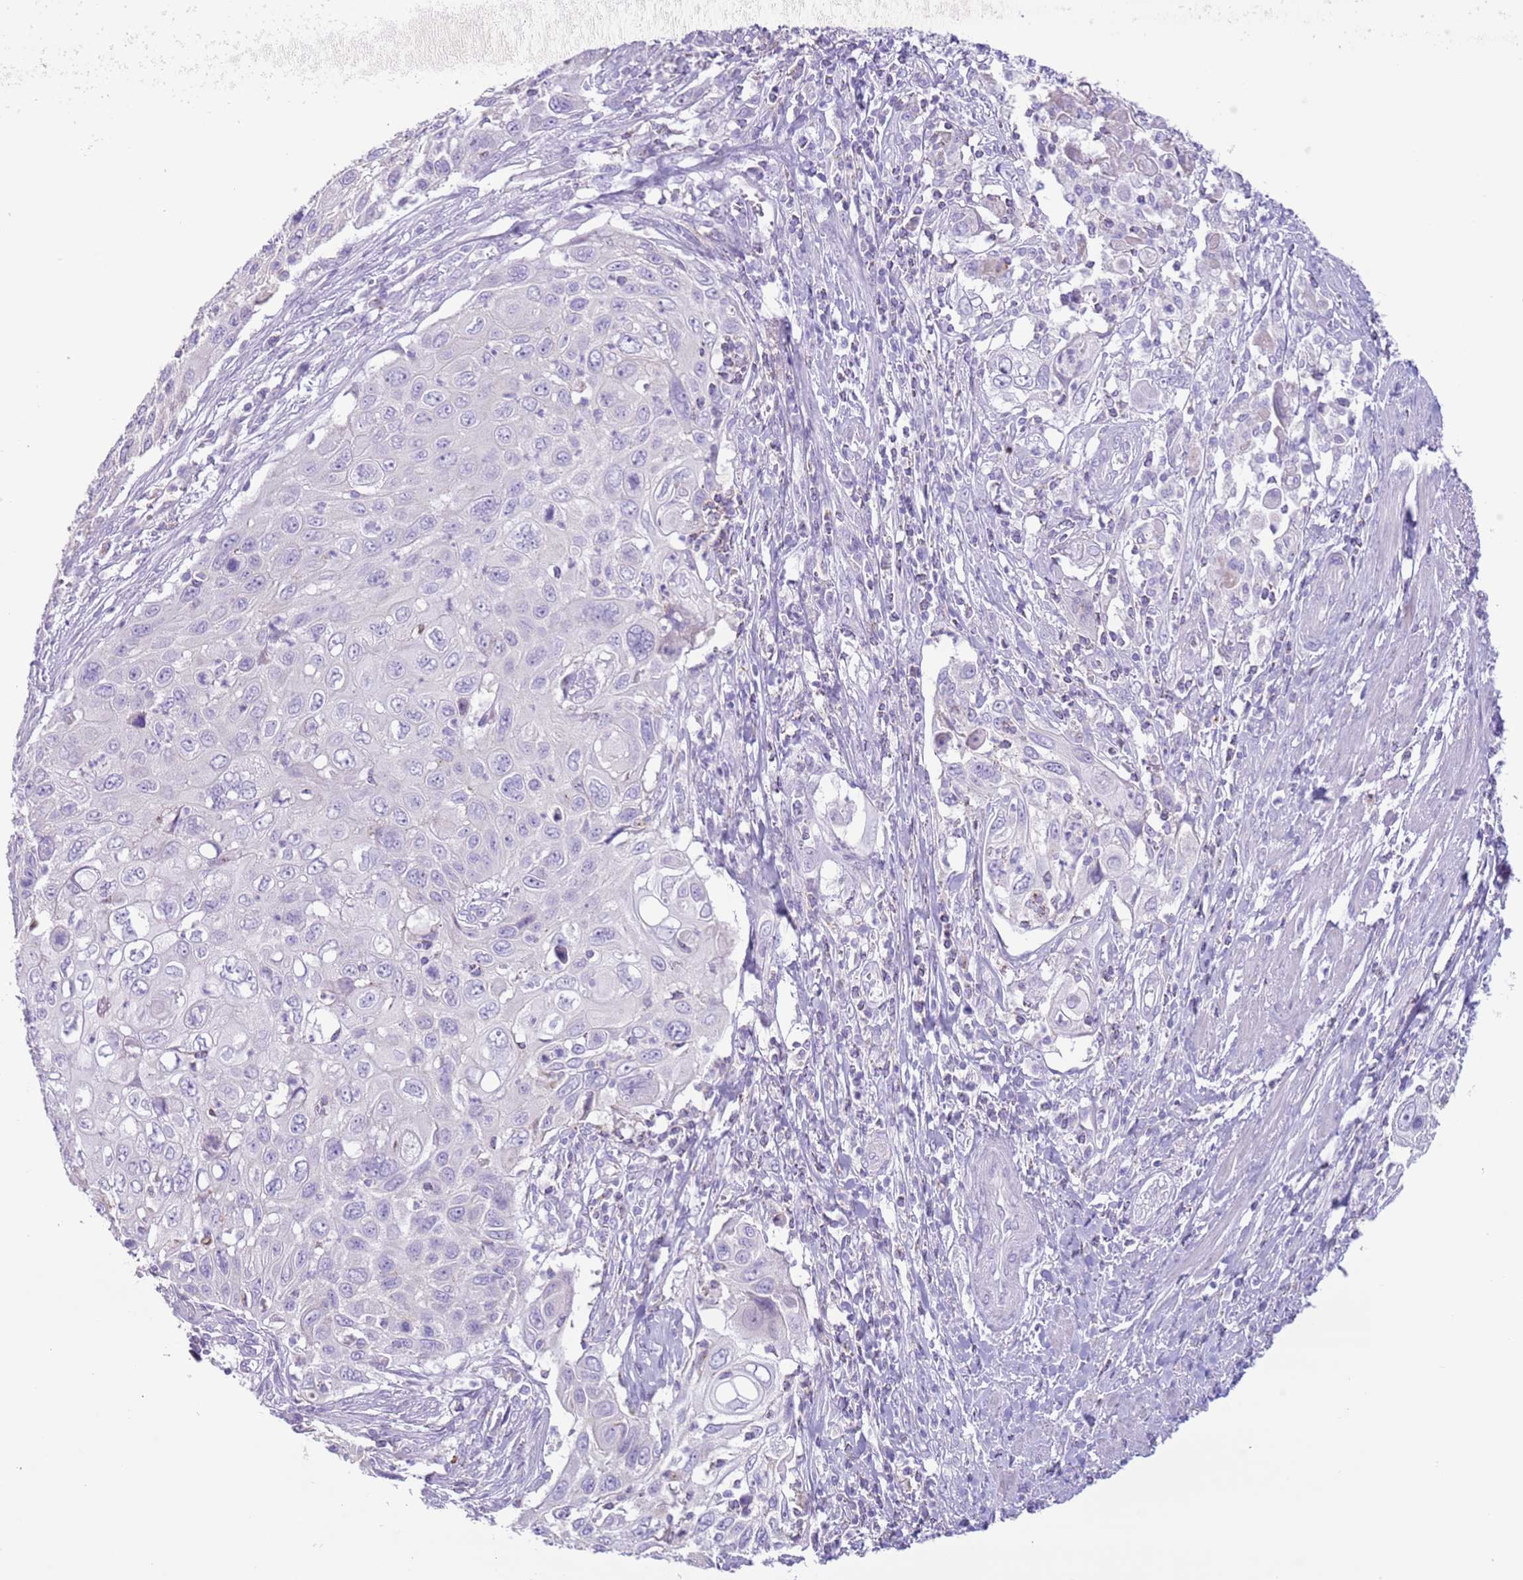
{"staining": {"intensity": "negative", "quantity": "none", "location": "none"}, "tissue": "cervical cancer", "cell_type": "Tumor cells", "image_type": "cancer", "snomed": [{"axis": "morphology", "description": "Squamous cell carcinoma, NOS"}, {"axis": "topography", "description": "Cervix"}], "caption": "Tumor cells show no significant expression in cervical cancer (squamous cell carcinoma).", "gene": "ZNF697", "patient": {"sex": "female", "age": 70}}